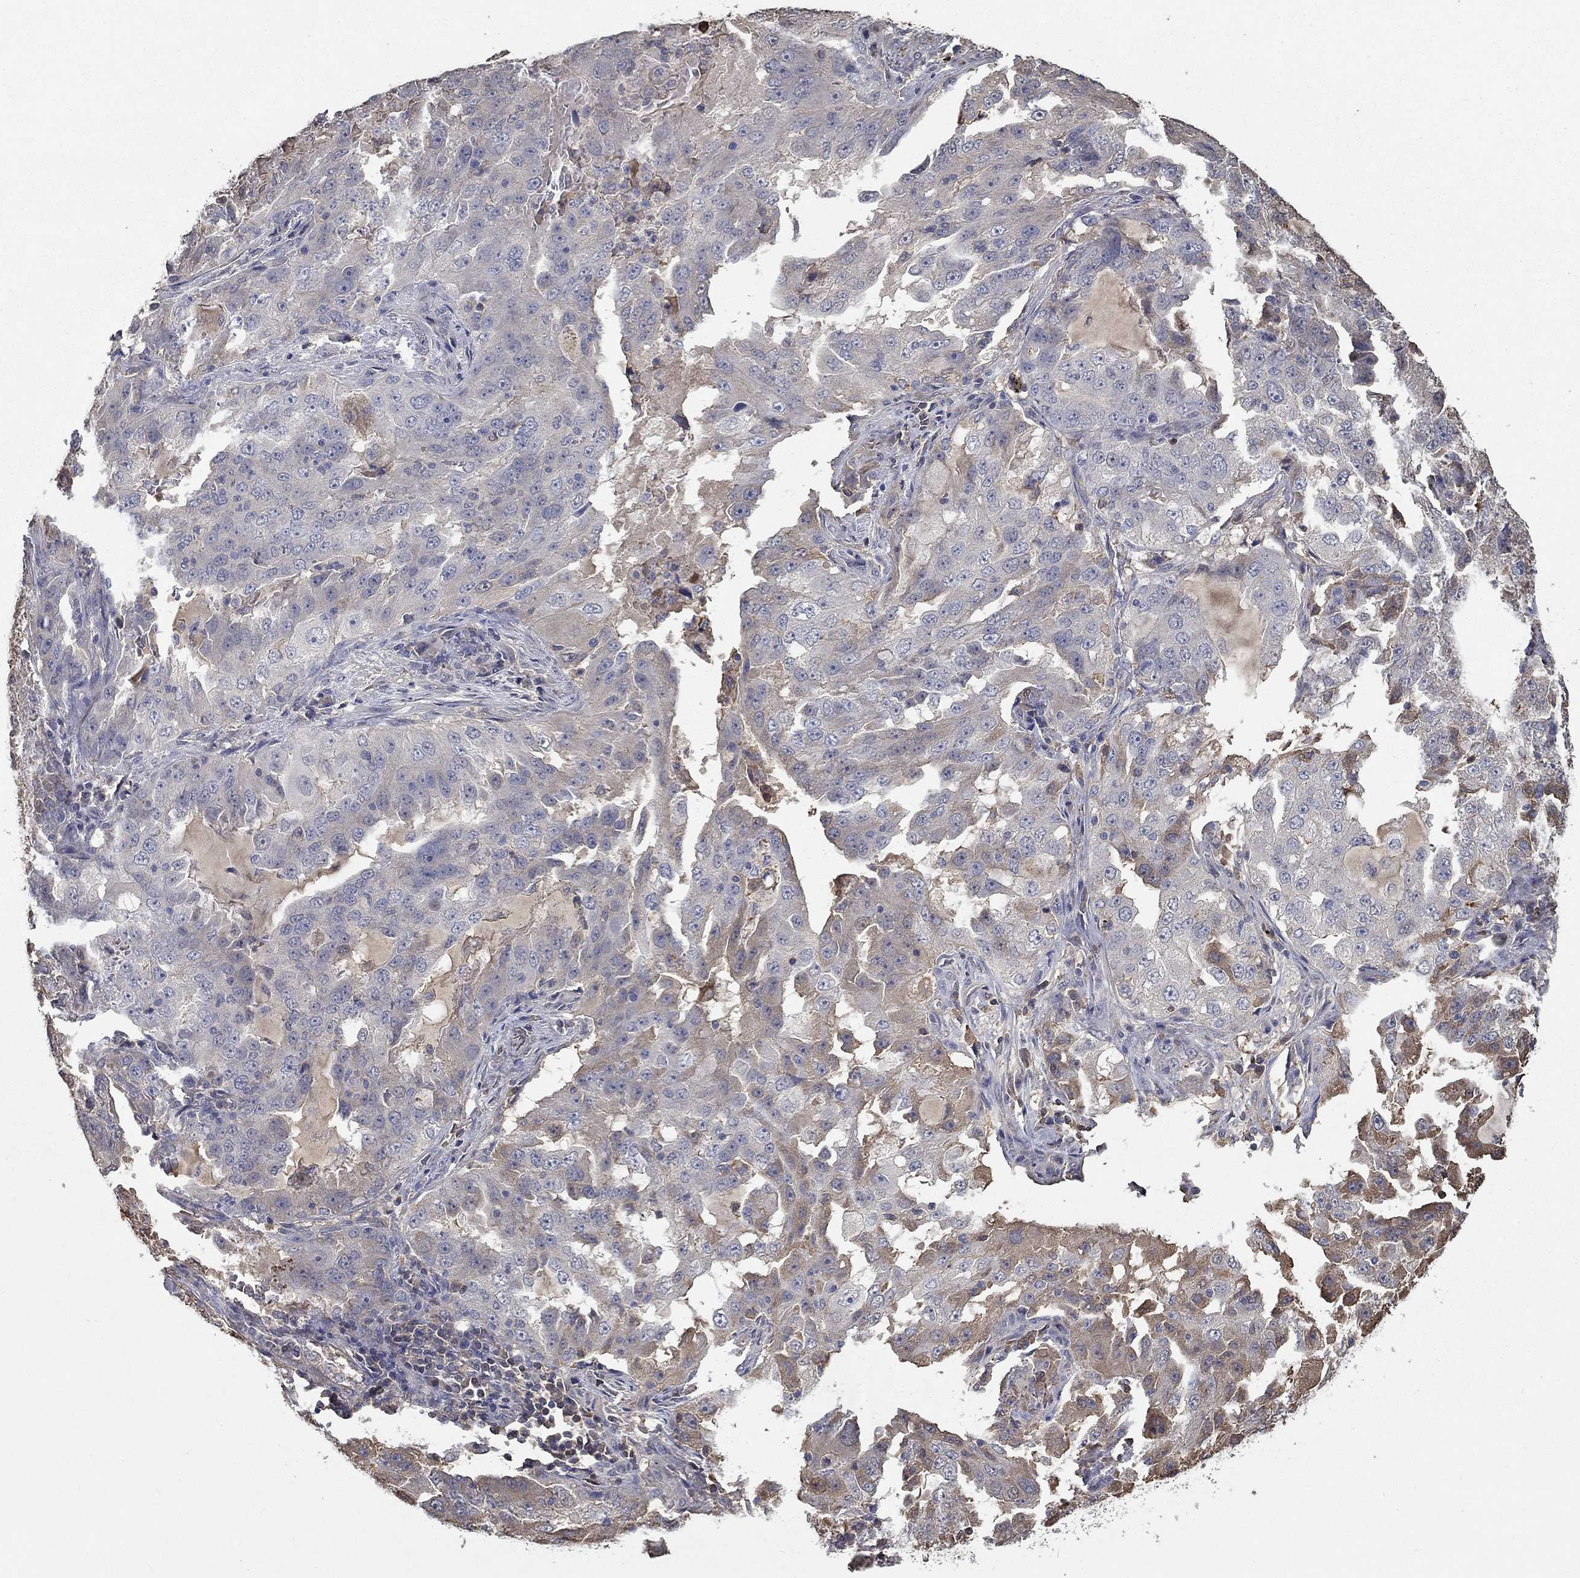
{"staining": {"intensity": "weak", "quantity": "<25%", "location": "cytoplasmic/membranous"}, "tissue": "lung cancer", "cell_type": "Tumor cells", "image_type": "cancer", "snomed": [{"axis": "morphology", "description": "Adenocarcinoma, NOS"}, {"axis": "topography", "description": "Lung"}], "caption": "Photomicrograph shows no significant protein expression in tumor cells of lung adenocarcinoma.", "gene": "IL10", "patient": {"sex": "female", "age": 61}}